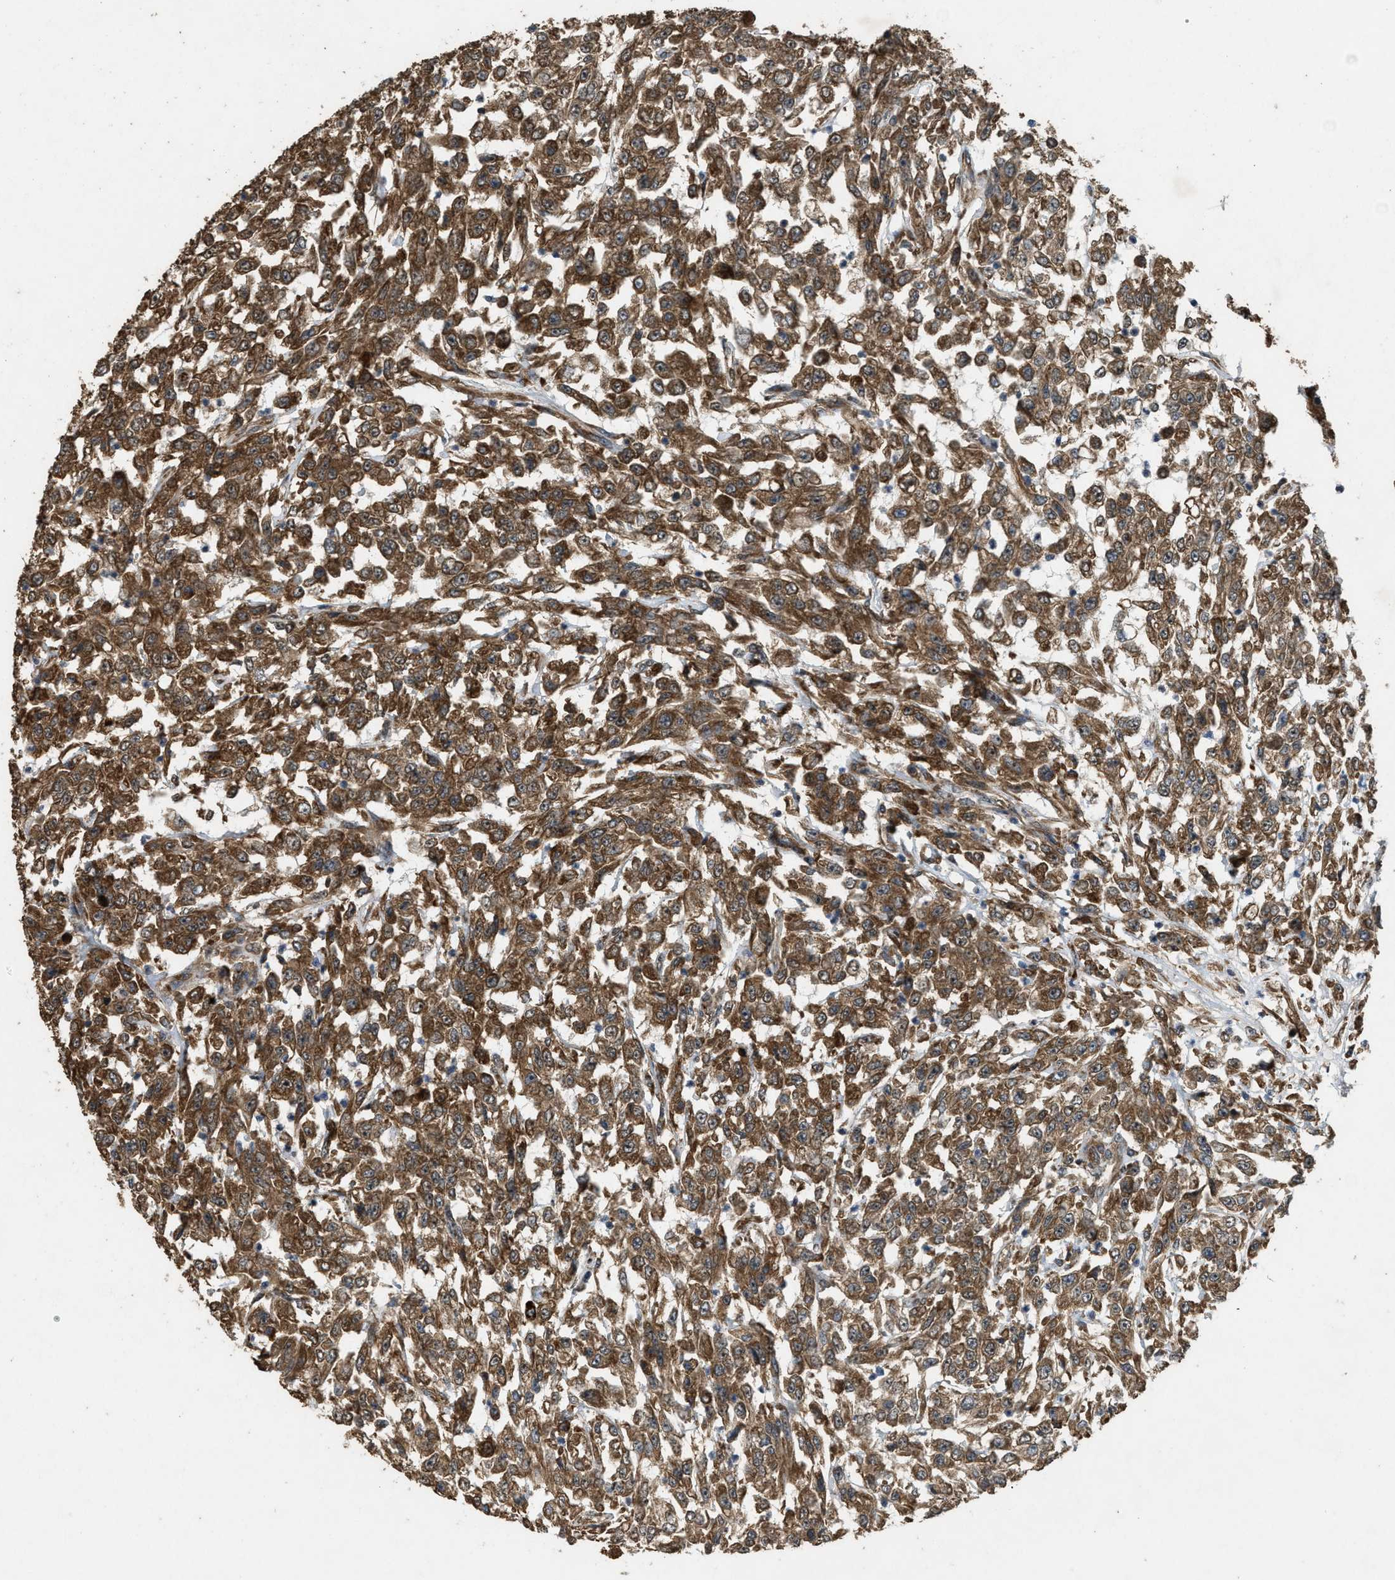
{"staining": {"intensity": "strong", "quantity": ">75%", "location": "cytoplasmic/membranous"}, "tissue": "urothelial cancer", "cell_type": "Tumor cells", "image_type": "cancer", "snomed": [{"axis": "morphology", "description": "Urothelial carcinoma, High grade"}, {"axis": "topography", "description": "Urinary bladder"}], "caption": "Human urothelial cancer stained with a protein marker demonstrates strong staining in tumor cells.", "gene": "ARHGEF5", "patient": {"sex": "male", "age": 46}}